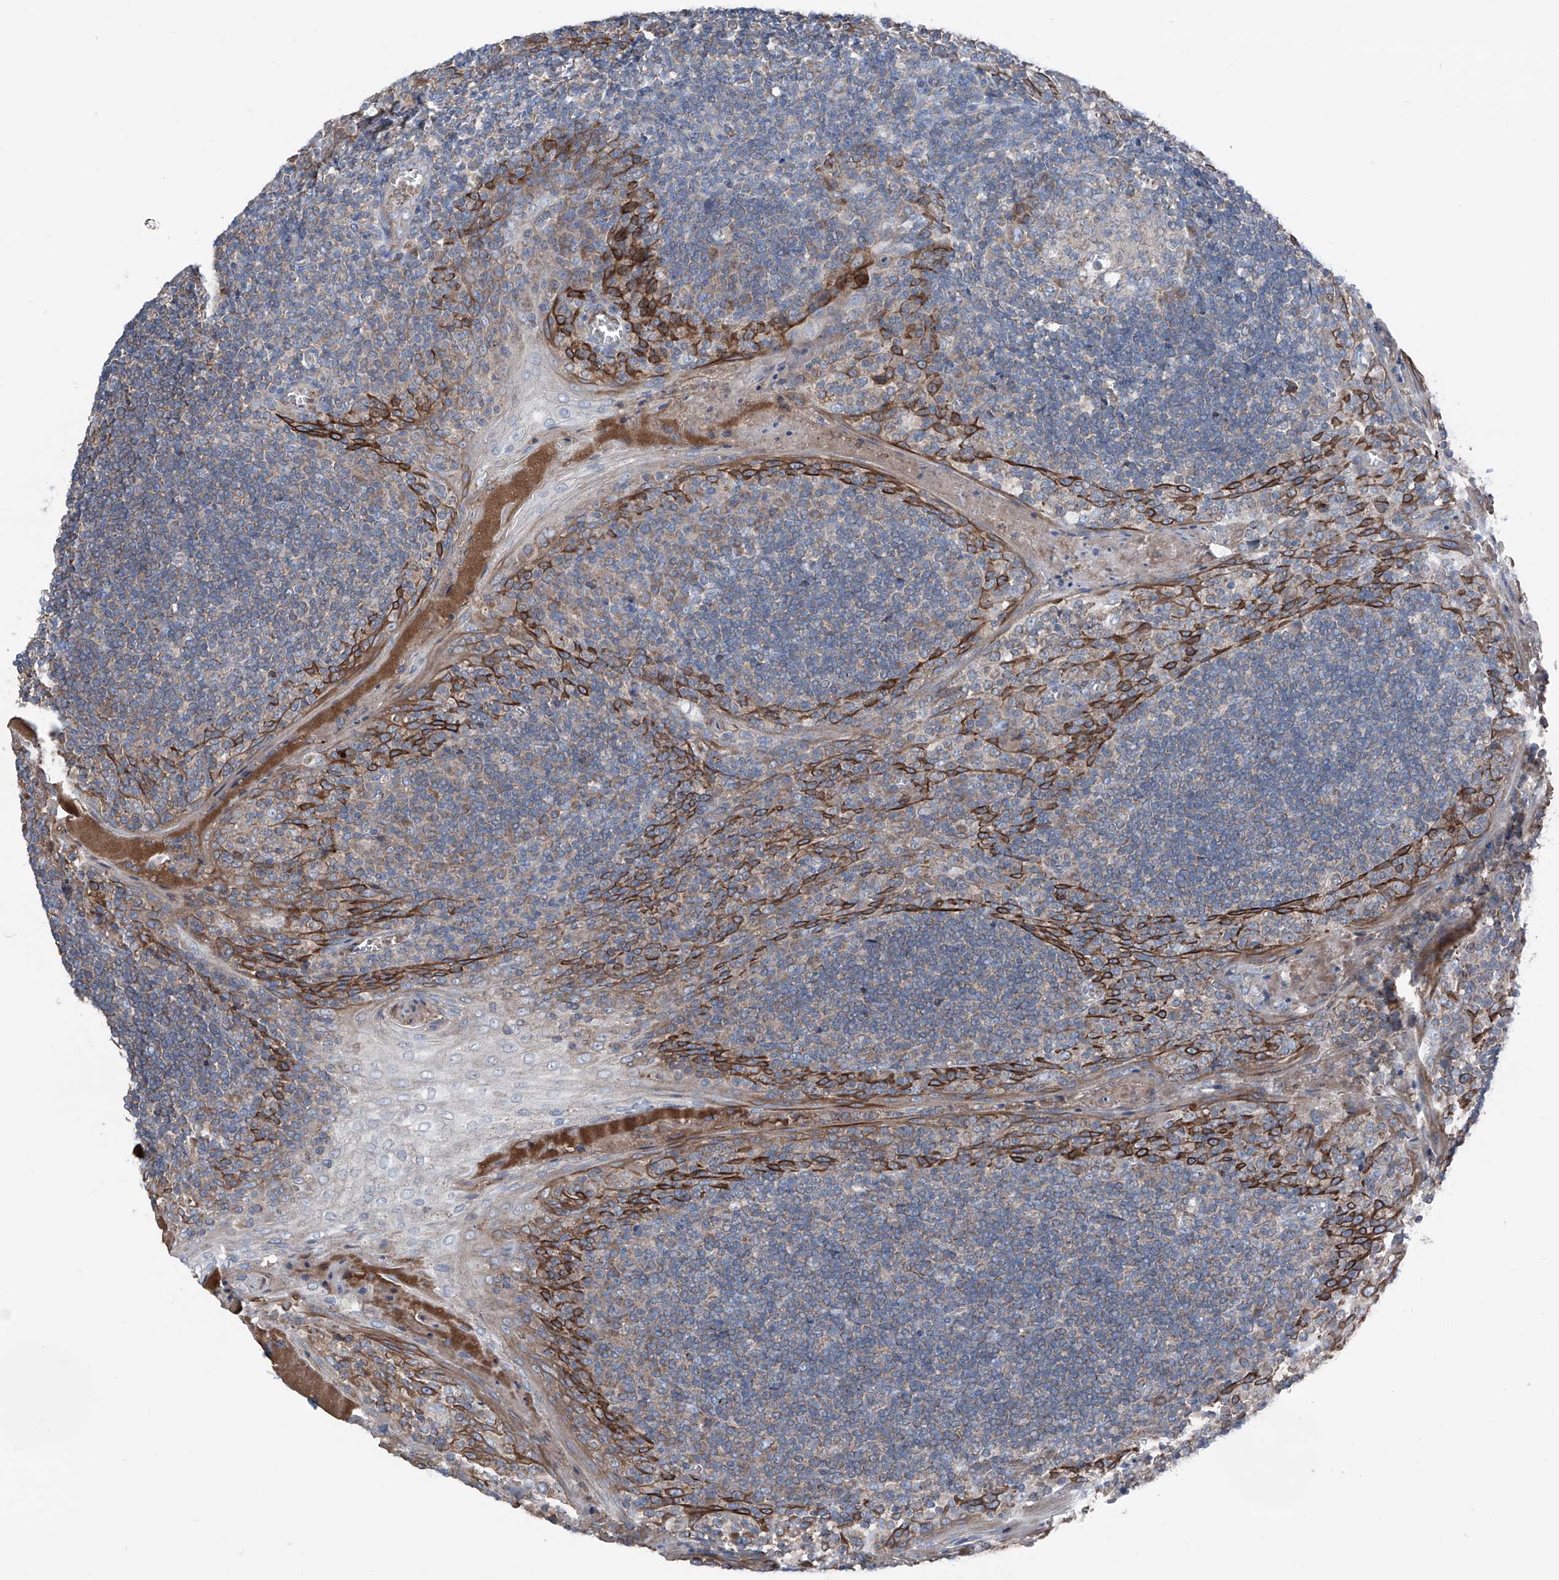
{"staining": {"intensity": "weak", "quantity": "<25%", "location": "cytoplasmic/membranous"}, "tissue": "tonsil", "cell_type": "Germinal center cells", "image_type": "normal", "snomed": [{"axis": "morphology", "description": "Normal tissue, NOS"}, {"axis": "topography", "description": "Tonsil"}], "caption": "The immunohistochemistry histopathology image has no significant positivity in germinal center cells of tonsil. (Brightfield microscopy of DAB (3,3'-diaminobenzidine) IHC at high magnification).", "gene": "GPAT3", "patient": {"sex": "male", "age": 27}}